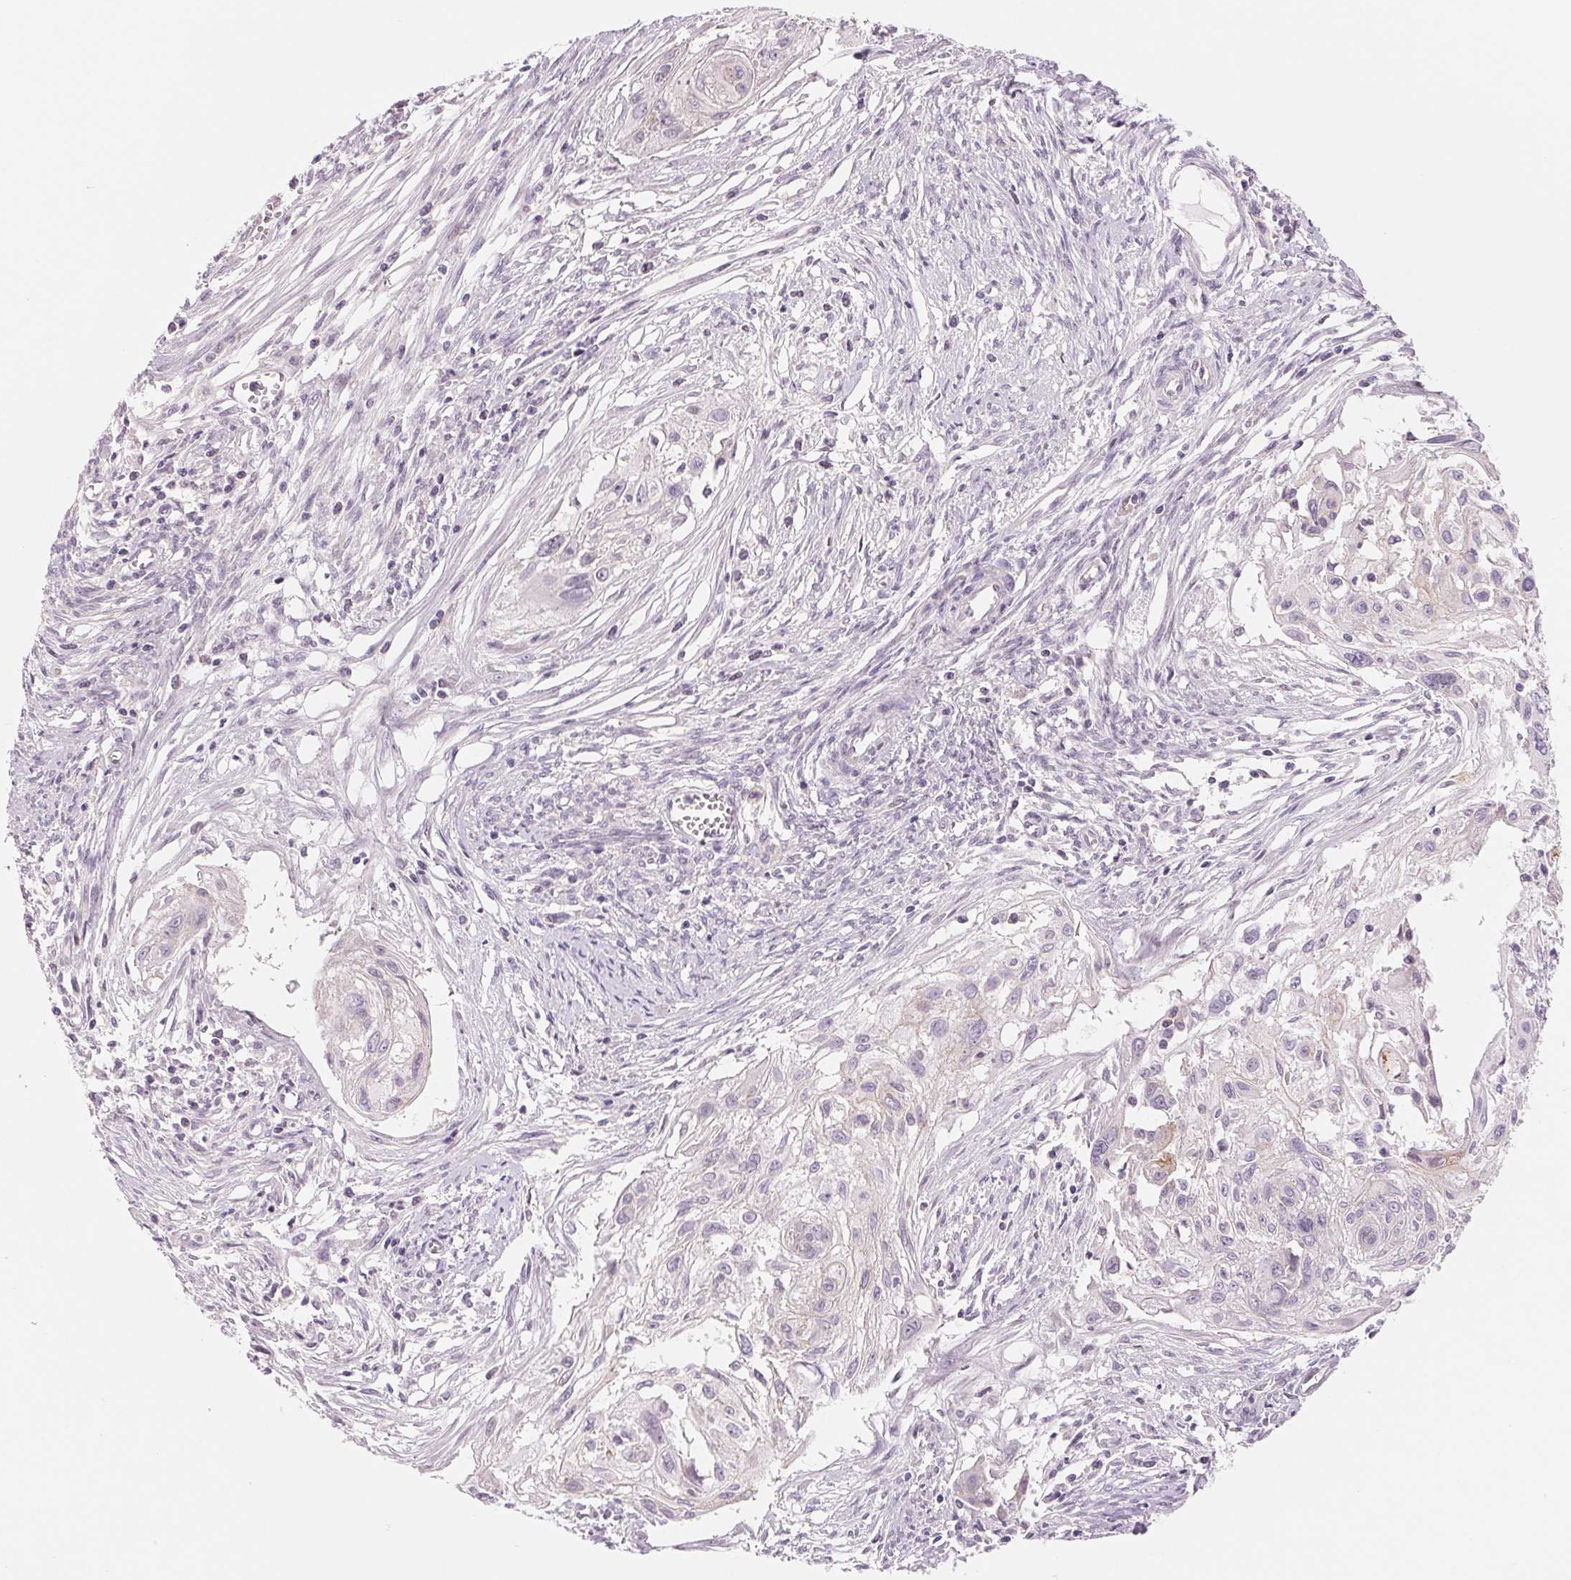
{"staining": {"intensity": "negative", "quantity": "none", "location": "none"}, "tissue": "cervical cancer", "cell_type": "Tumor cells", "image_type": "cancer", "snomed": [{"axis": "morphology", "description": "Squamous cell carcinoma, NOS"}, {"axis": "topography", "description": "Cervix"}], "caption": "Tumor cells show no significant expression in squamous cell carcinoma (cervical). (DAB (3,3'-diaminobenzidine) immunohistochemistry (IHC) with hematoxylin counter stain).", "gene": "CCDC168", "patient": {"sex": "female", "age": 49}}